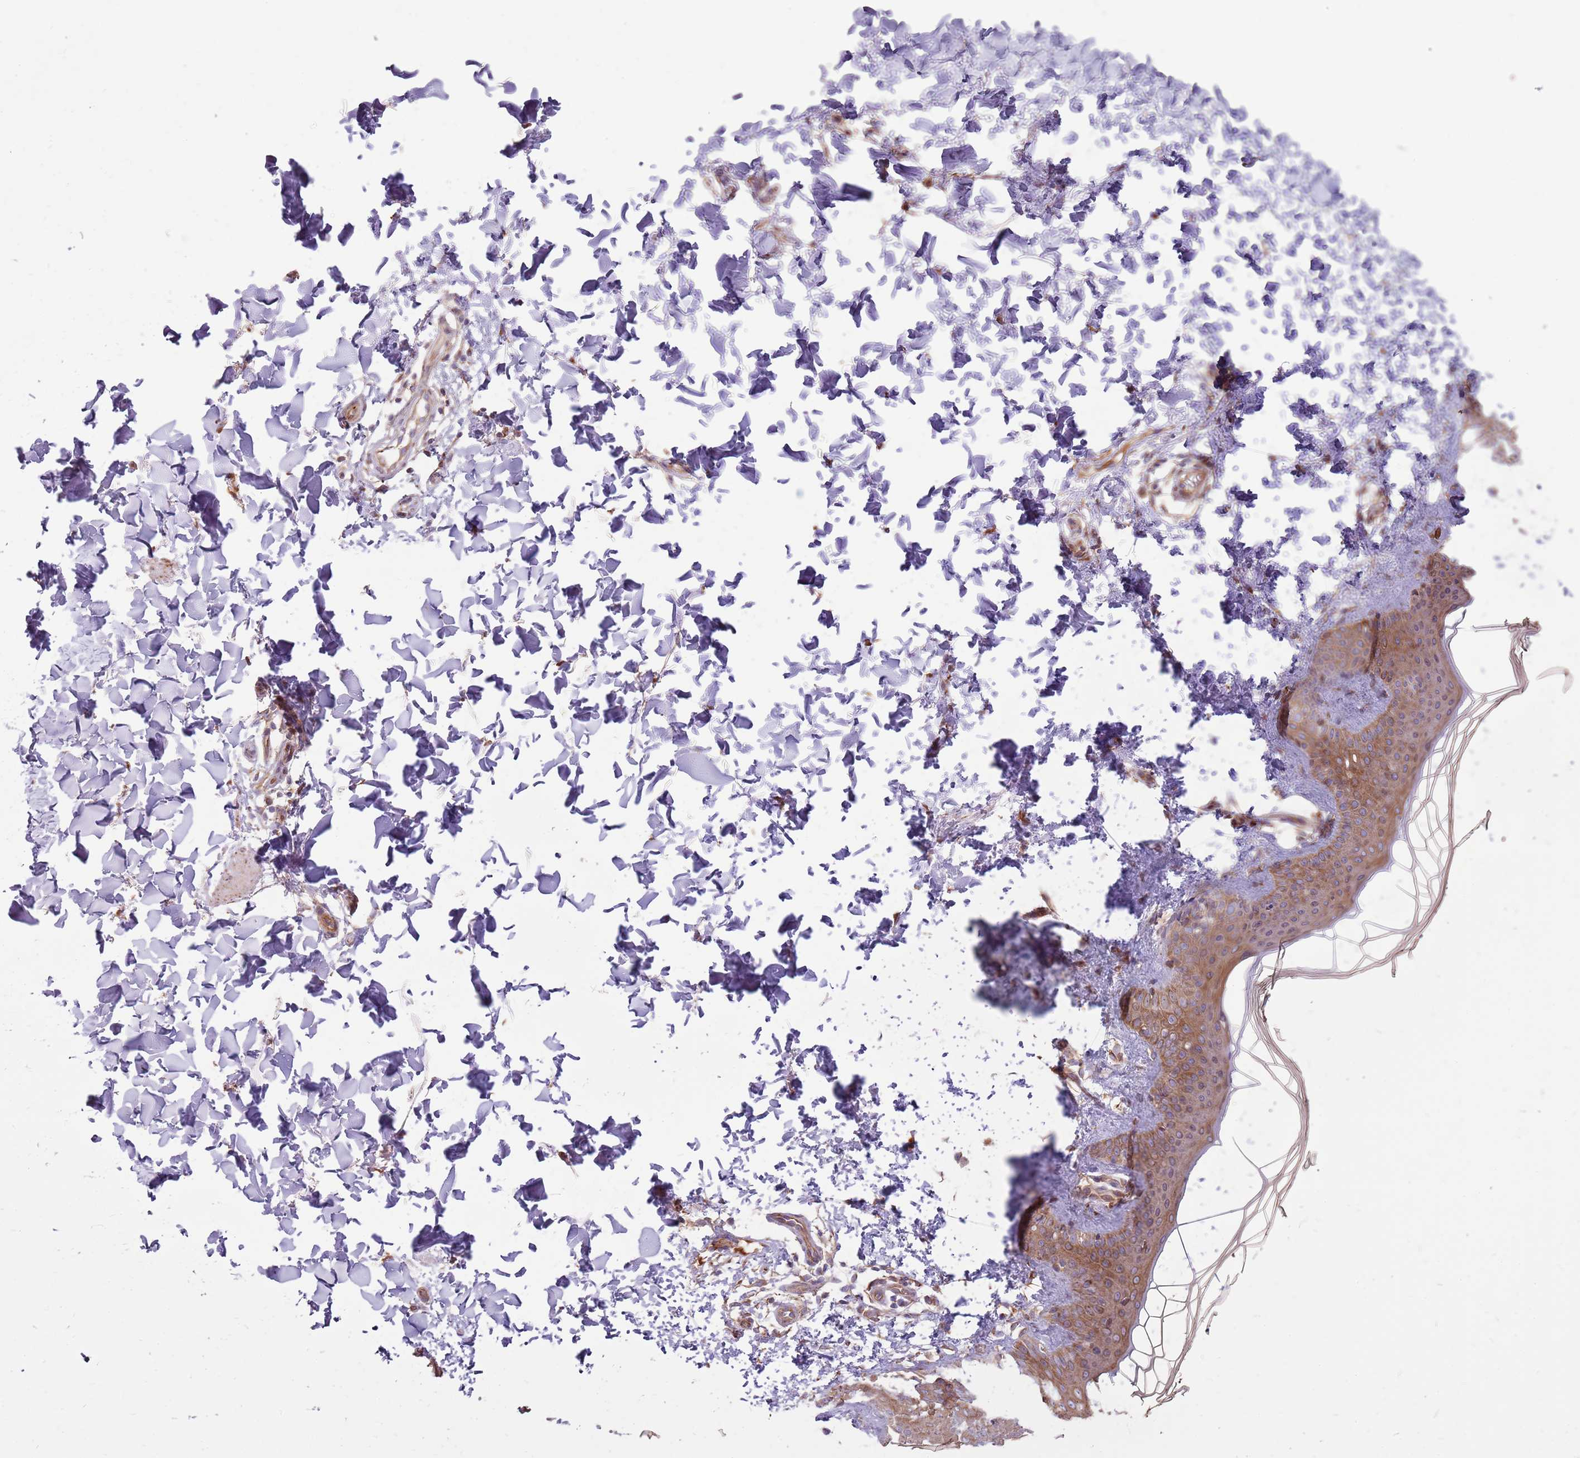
{"staining": {"intensity": "moderate", "quantity": ">75%", "location": "cytoplasmic/membranous"}, "tissue": "skin", "cell_type": "Fibroblasts", "image_type": "normal", "snomed": [{"axis": "morphology", "description": "Normal tissue, NOS"}, {"axis": "topography", "description": "Skin"}], "caption": "This micrograph exhibits IHC staining of unremarkable skin, with medium moderate cytoplasmic/membranous staining in about >75% of fibroblasts.", "gene": "EMC1", "patient": {"sex": "male", "age": 36}}